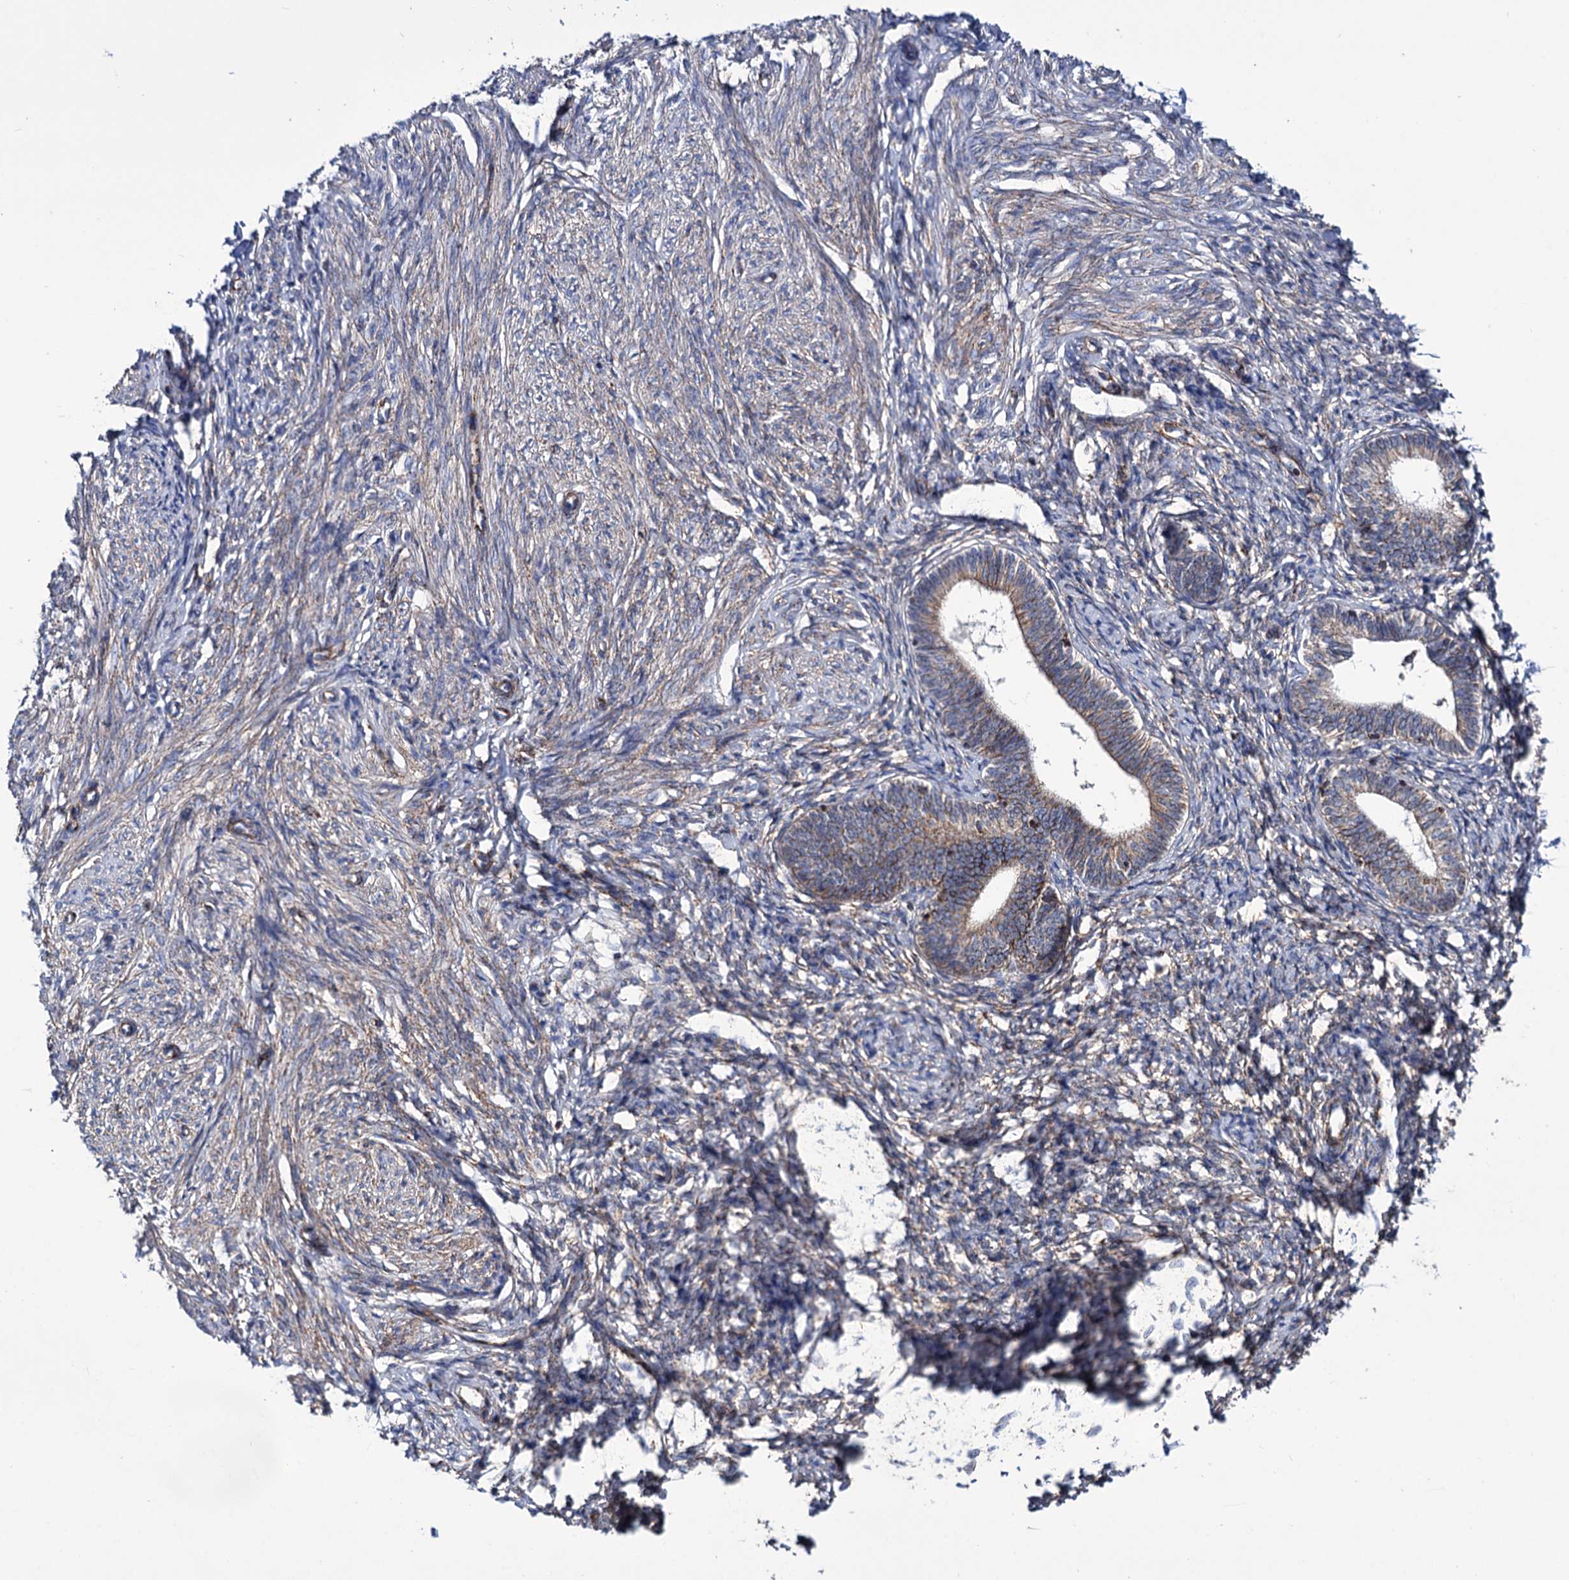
{"staining": {"intensity": "negative", "quantity": "none", "location": "none"}, "tissue": "endometrium", "cell_type": "Cells in endometrial stroma", "image_type": "normal", "snomed": [{"axis": "morphology", "description": "Normal tissue, NOS"}, {"axis": "topography", "description": "Endometrium"}], "caption": "Immunohistochemical staining of normal endometrium reveals no significant expression in cells in endometrial stroma.", "gene": "DEF6", "patient": {"sex": "female", "age": 72}}